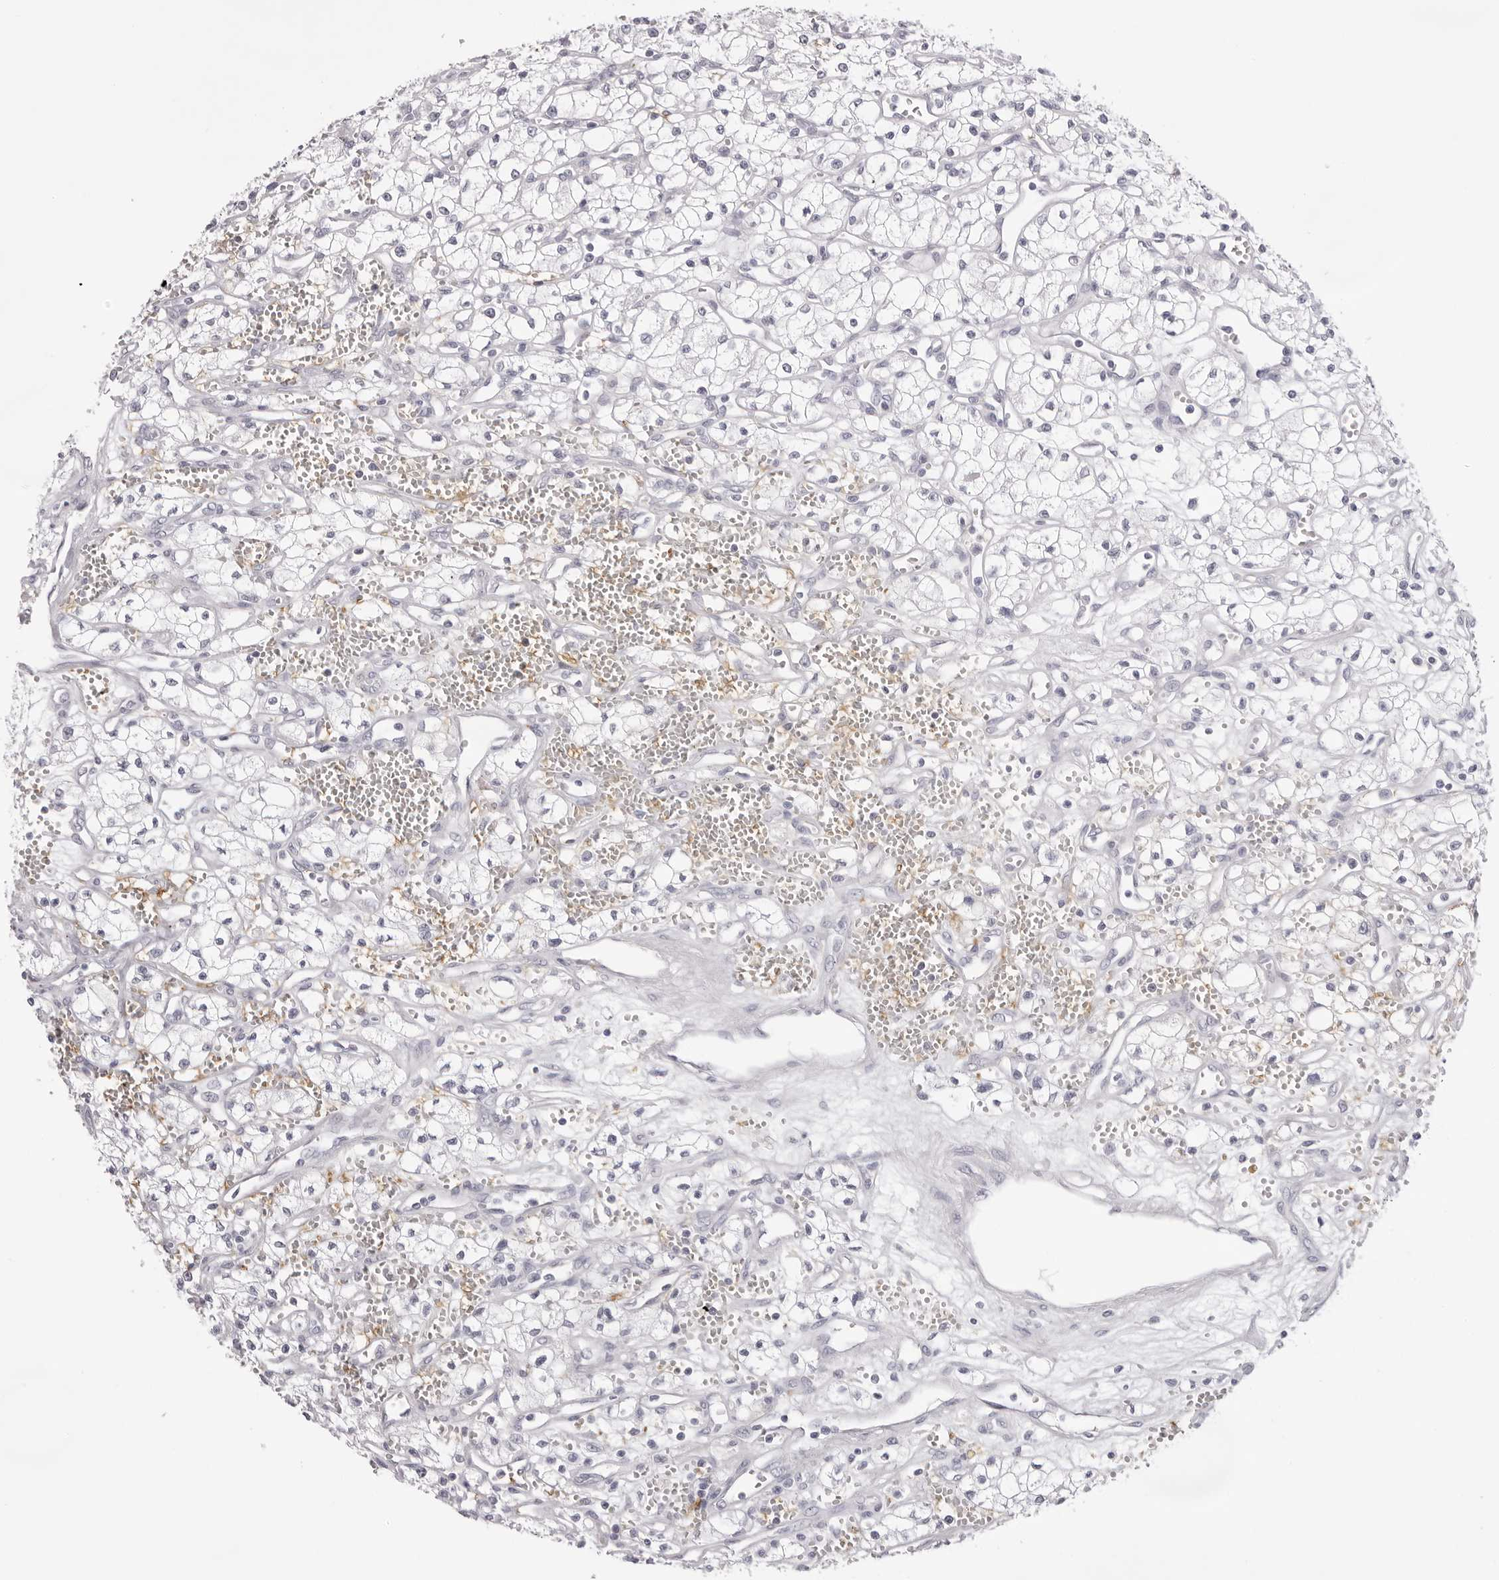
{"staining": {"intensity": "negative", "quantity": "none", "location": "none"}, "tissue": "renal cancer", "cell_type": "Tumor cells", "image_type": "cancer", "snomed": [{"axis": "morphology", "description": "Adenocarcinoma, NOS"}, {"axis": "topography", "description": "Kidney"}], "caption": "The image demonstrates no staining of tumor cells in adenocarcinoma (renal).", "gene": "SPTA1", "patient": {"sex": "male", "age": 59}}